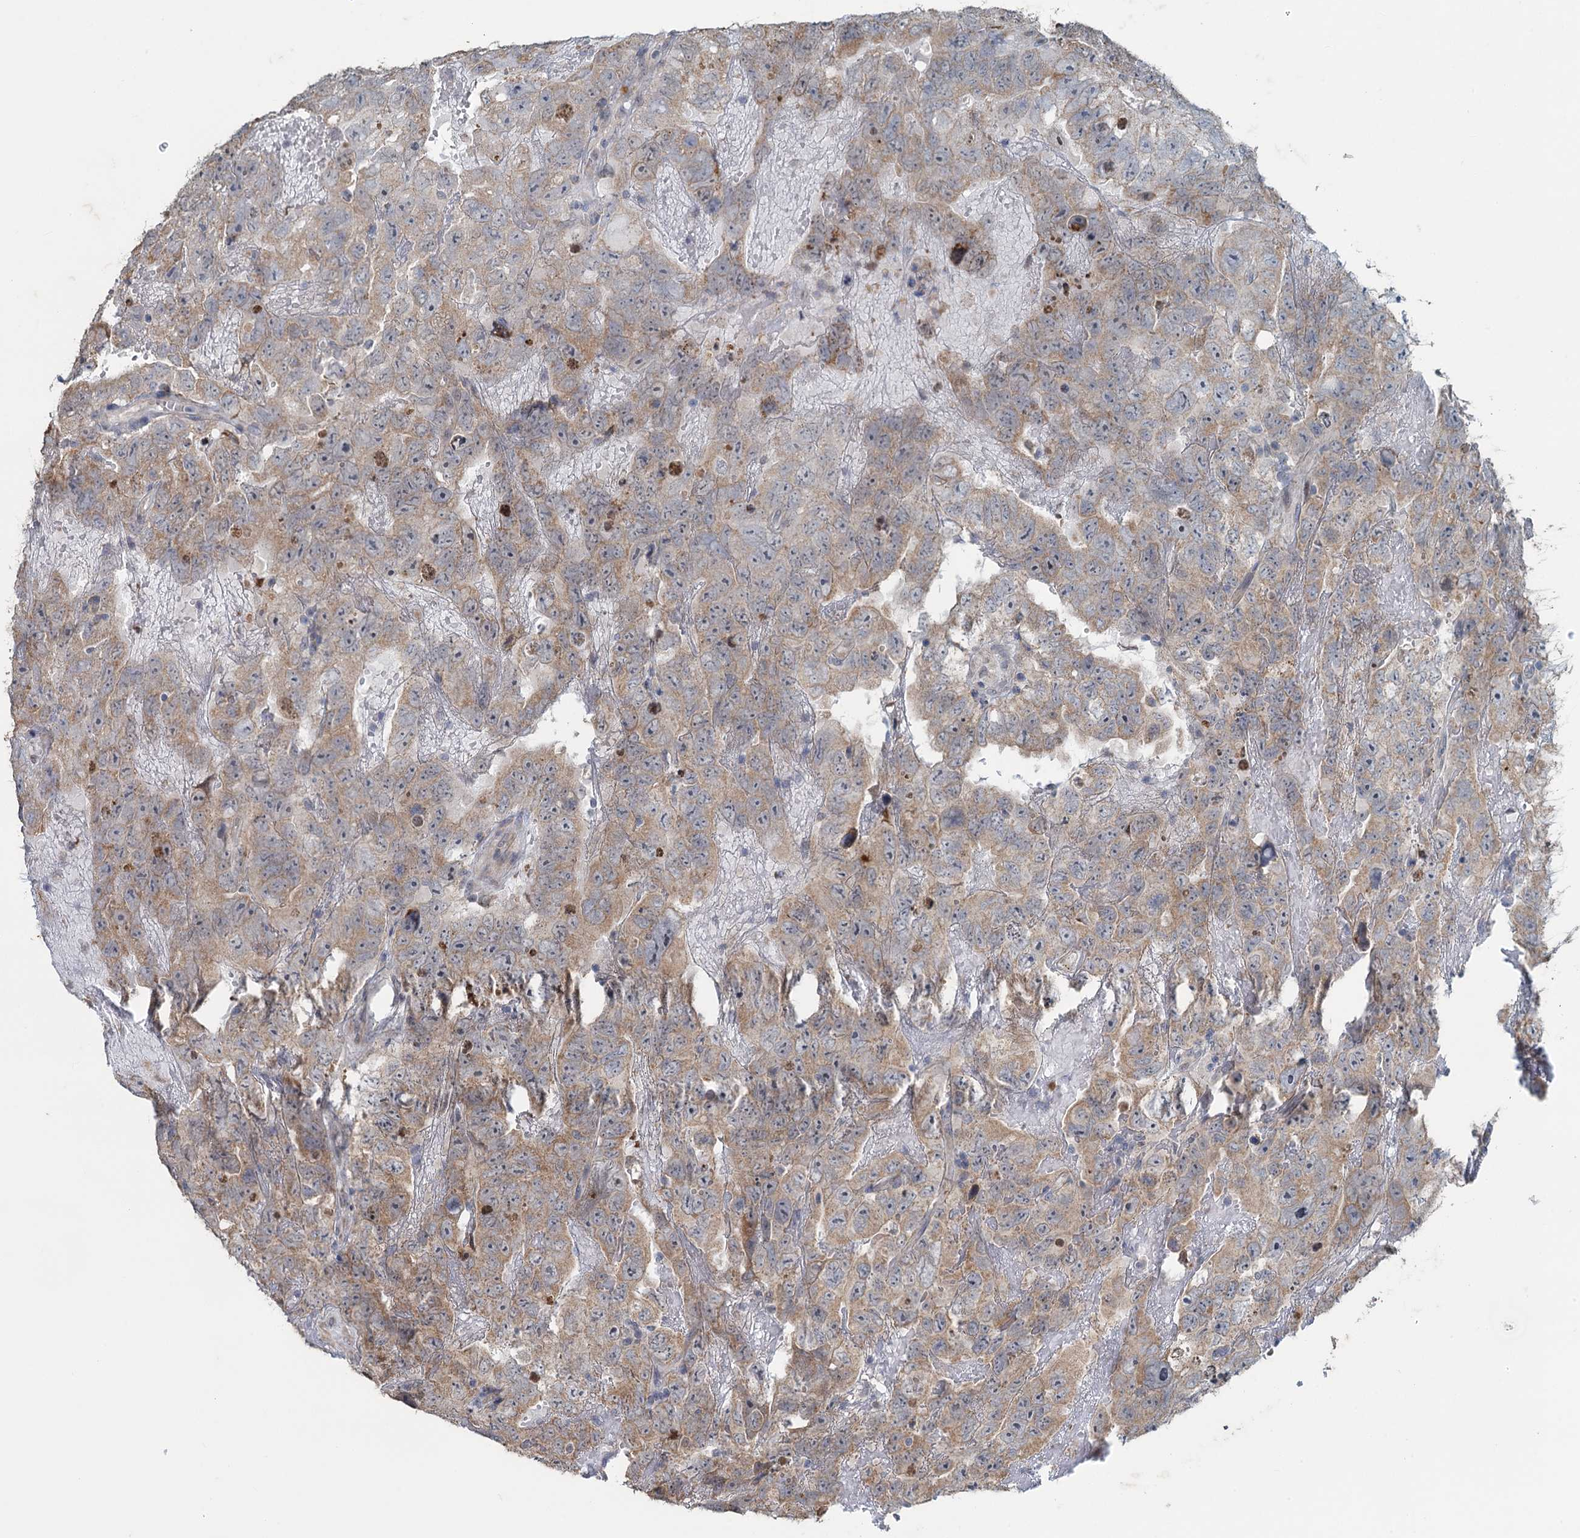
{"staining": {"intensity": "weak", "quantity": ">75%", "location": "cytoplasmic/membranous"}, "tissue": "testis cancer", "cell_type": "Tumor cells", "image_type": "cancer", "snomed": [{"axis": "morphology", "description": "Carcinoma, Embryonal, NOS"}, {"axis": "topography", "description": "Testis"}], "caption": "Immunohistochemical staining of human testis cancer shows weak cytoplasmic/membranous protein staining in about >75% of tumor cells.", "gene": "TEX35", "patient": {"sex": "male", "age": 45}}